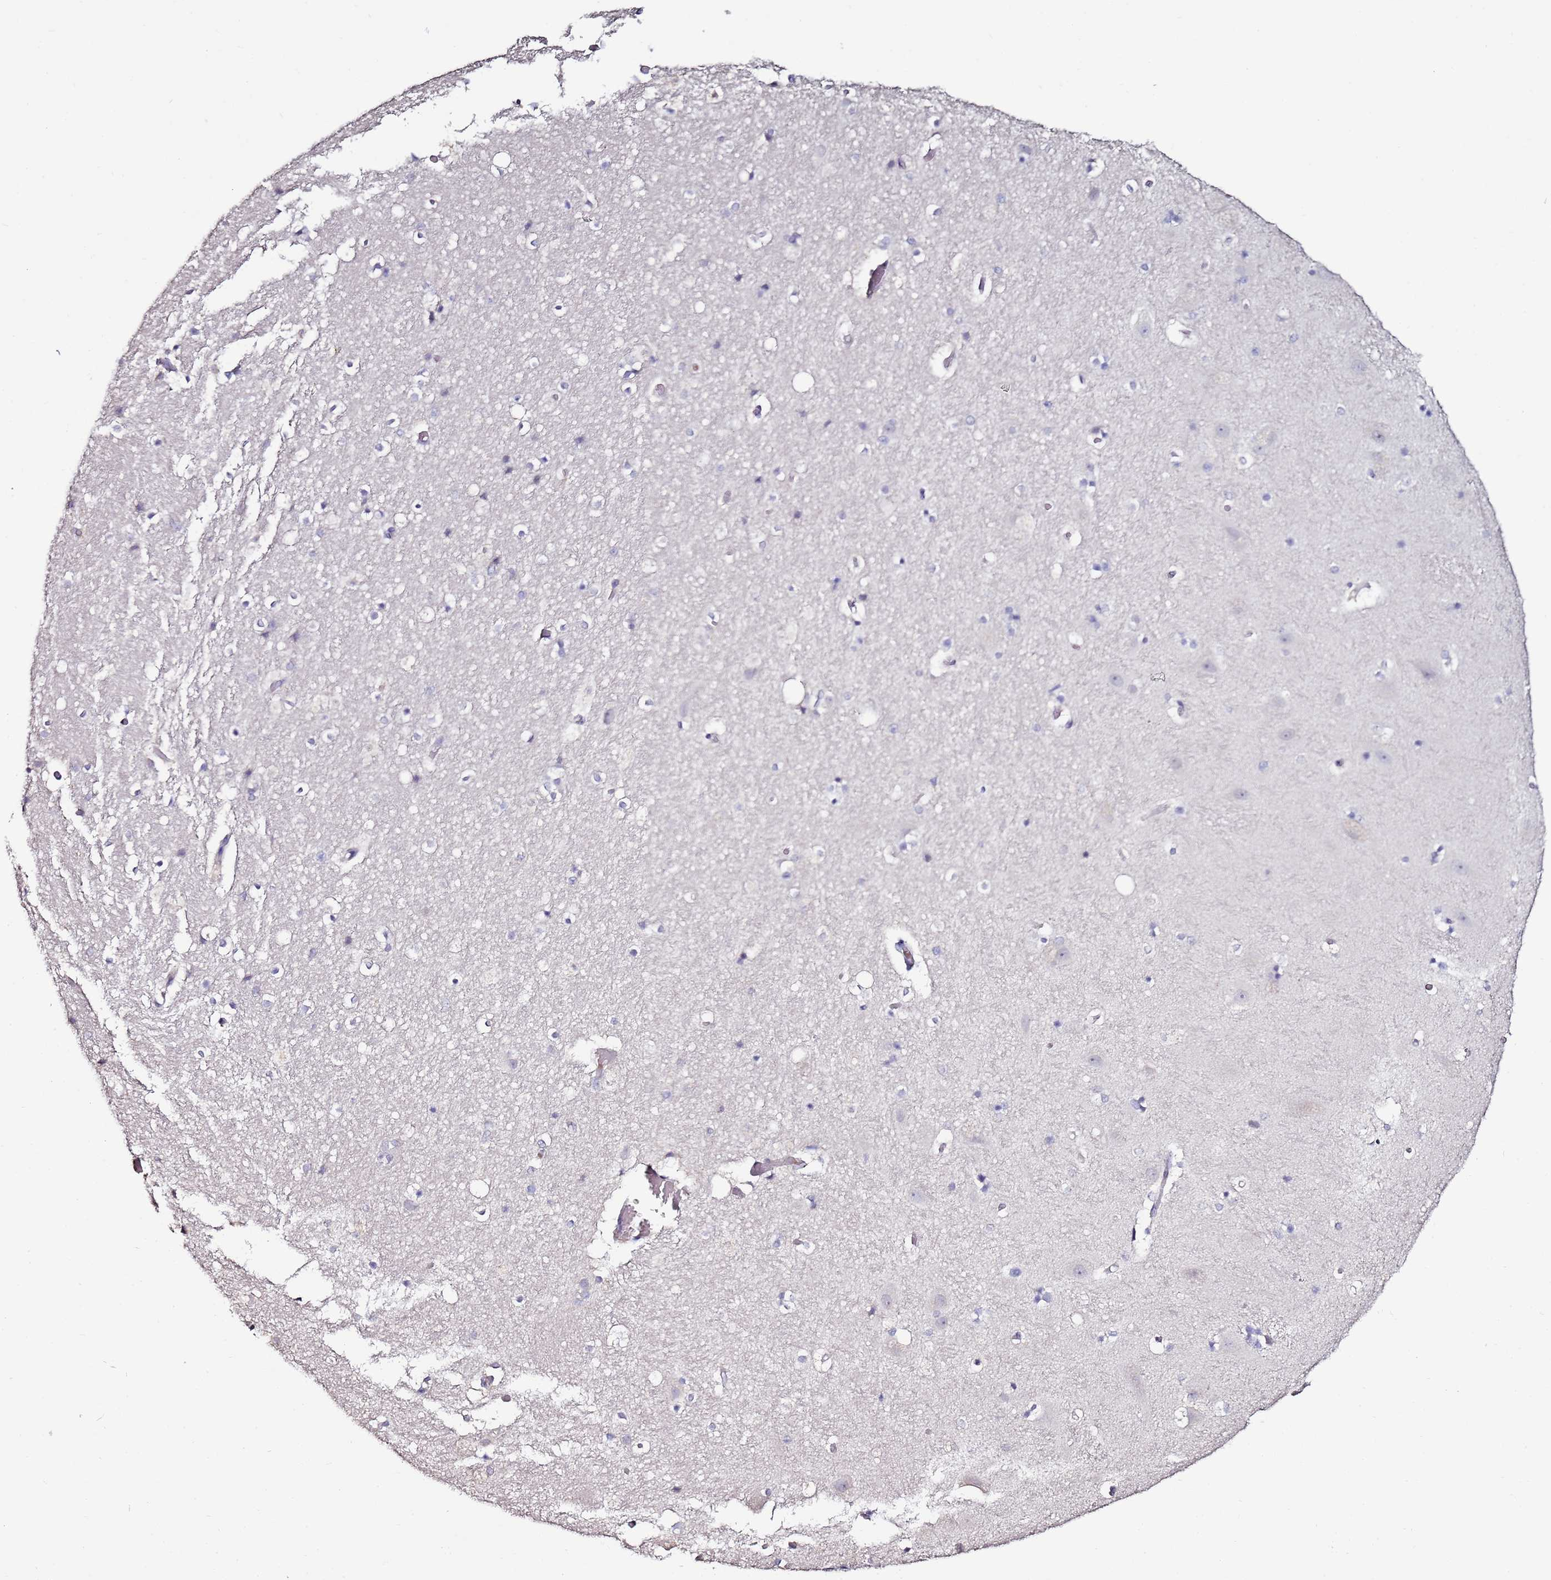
{"staining": {"intensity": "negative", "quantity": "none", "location": "none"}, "tissue": "hippocampus", "cell_type": "Glial cells", "image_type": "normal", "snomed": [{"axis": "morphology", "description": "Normal tissue, NOS"}, {"axis": "topography", "description": "Hippocampus"}], "caption": "IHC histopathology image of normal hippocampus: hippocampus stained with DAB demonstrates no significant protein positivity in glial cells. The staining was performed using DAB (3,3'-diaminobenzidine) to visualize the protein expression in brown, while the nuclei were stained in blue with hematoxylin (Magnification: 20x).", "gene": "C3orf80", "patient": {"sex": "female", "age": 52}}